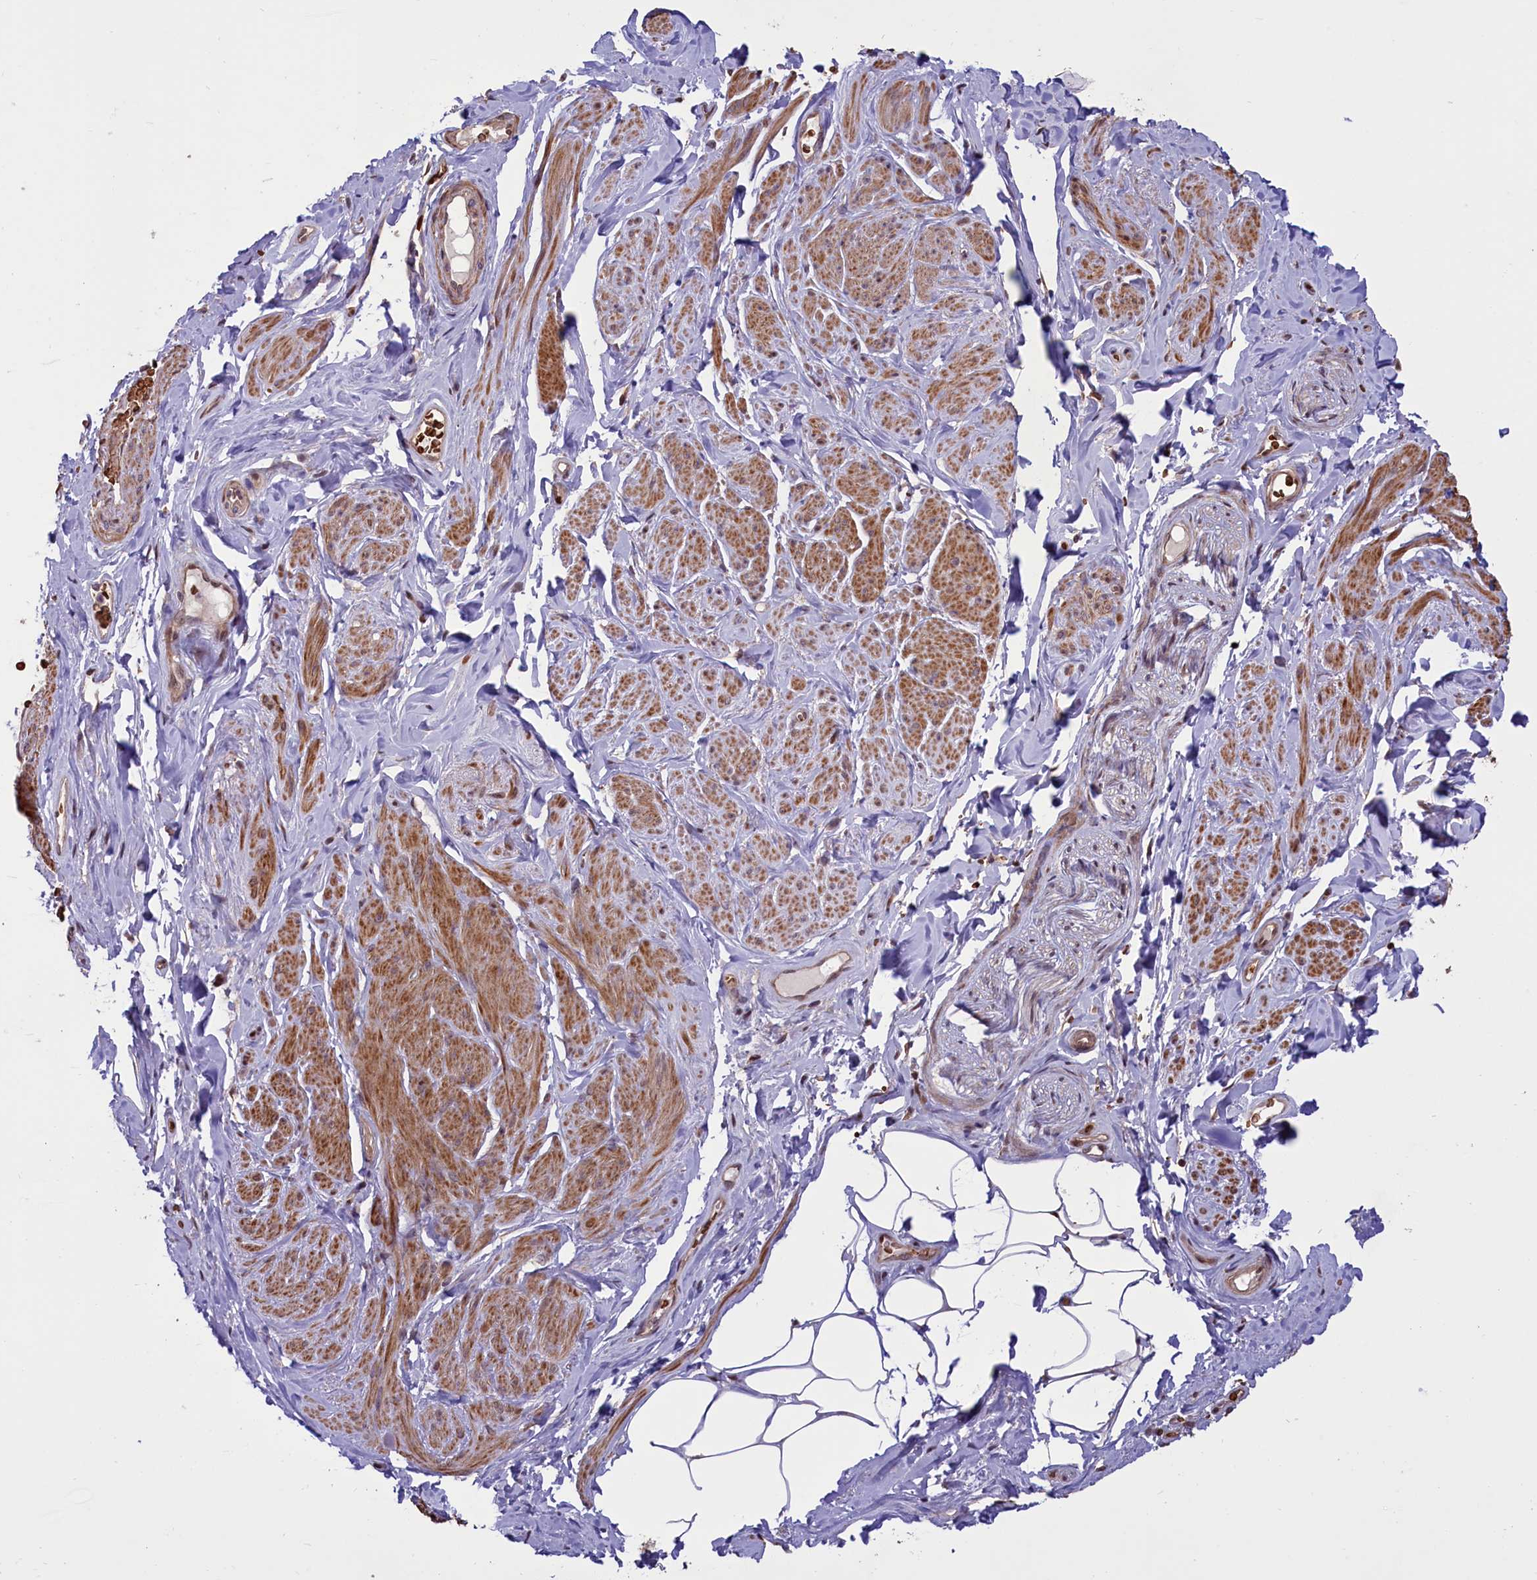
{"staining": {"intensity": "moderate", "quantity": "25%-75%", "location": "cytoplasmic/membranous"}, "tissue": "smooth muscle", "cell_type": "Smooth muscle cells", "image_type": "normal", "snomed": [{"axis": "morphology", "description": "Normal tissue, NOS"}, {"axis": "topography", "description": "Smooth muscle"}, {"axis": "topography", "description": "Peripheral nerve tissue"}], "caption": "Smooth muscle stained with DAB (3,3'-diaminobenzidine) IHC shows medium levels of moderate cytoplasmic/membranous staining in approximately 25%-75% of smooth muscle cells.", "gene": "SHFL", "patient": {"sex": "male", "age": 69}}